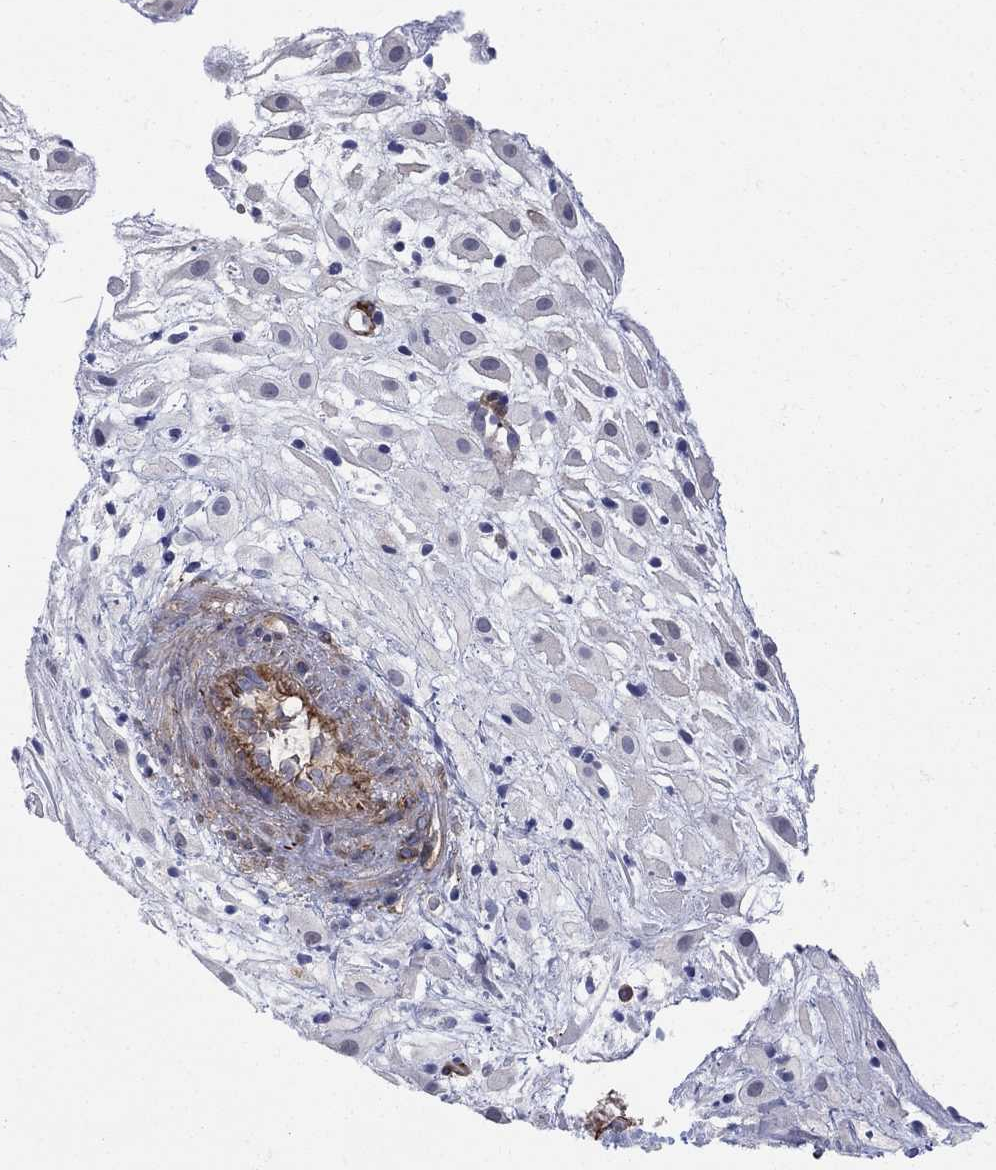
{"staining": {"intensity": "negative", "quantity": "none", "location": "none"}, "tissue": "placenta", "cell_type": "Decidual cells", "image_type": "normal", "snomed": [{"axis": "morphology", "description": "Normal tissue, NOS"}, {"axis": "topography", "description": "Placenta"}], "caption": "This is an immunohistochemistry (IHC) image of normal placenta. There is no positivity in decidual cells.", "gene": "SEPTIN8", "patient": {"sex": "female", "age": 24}}